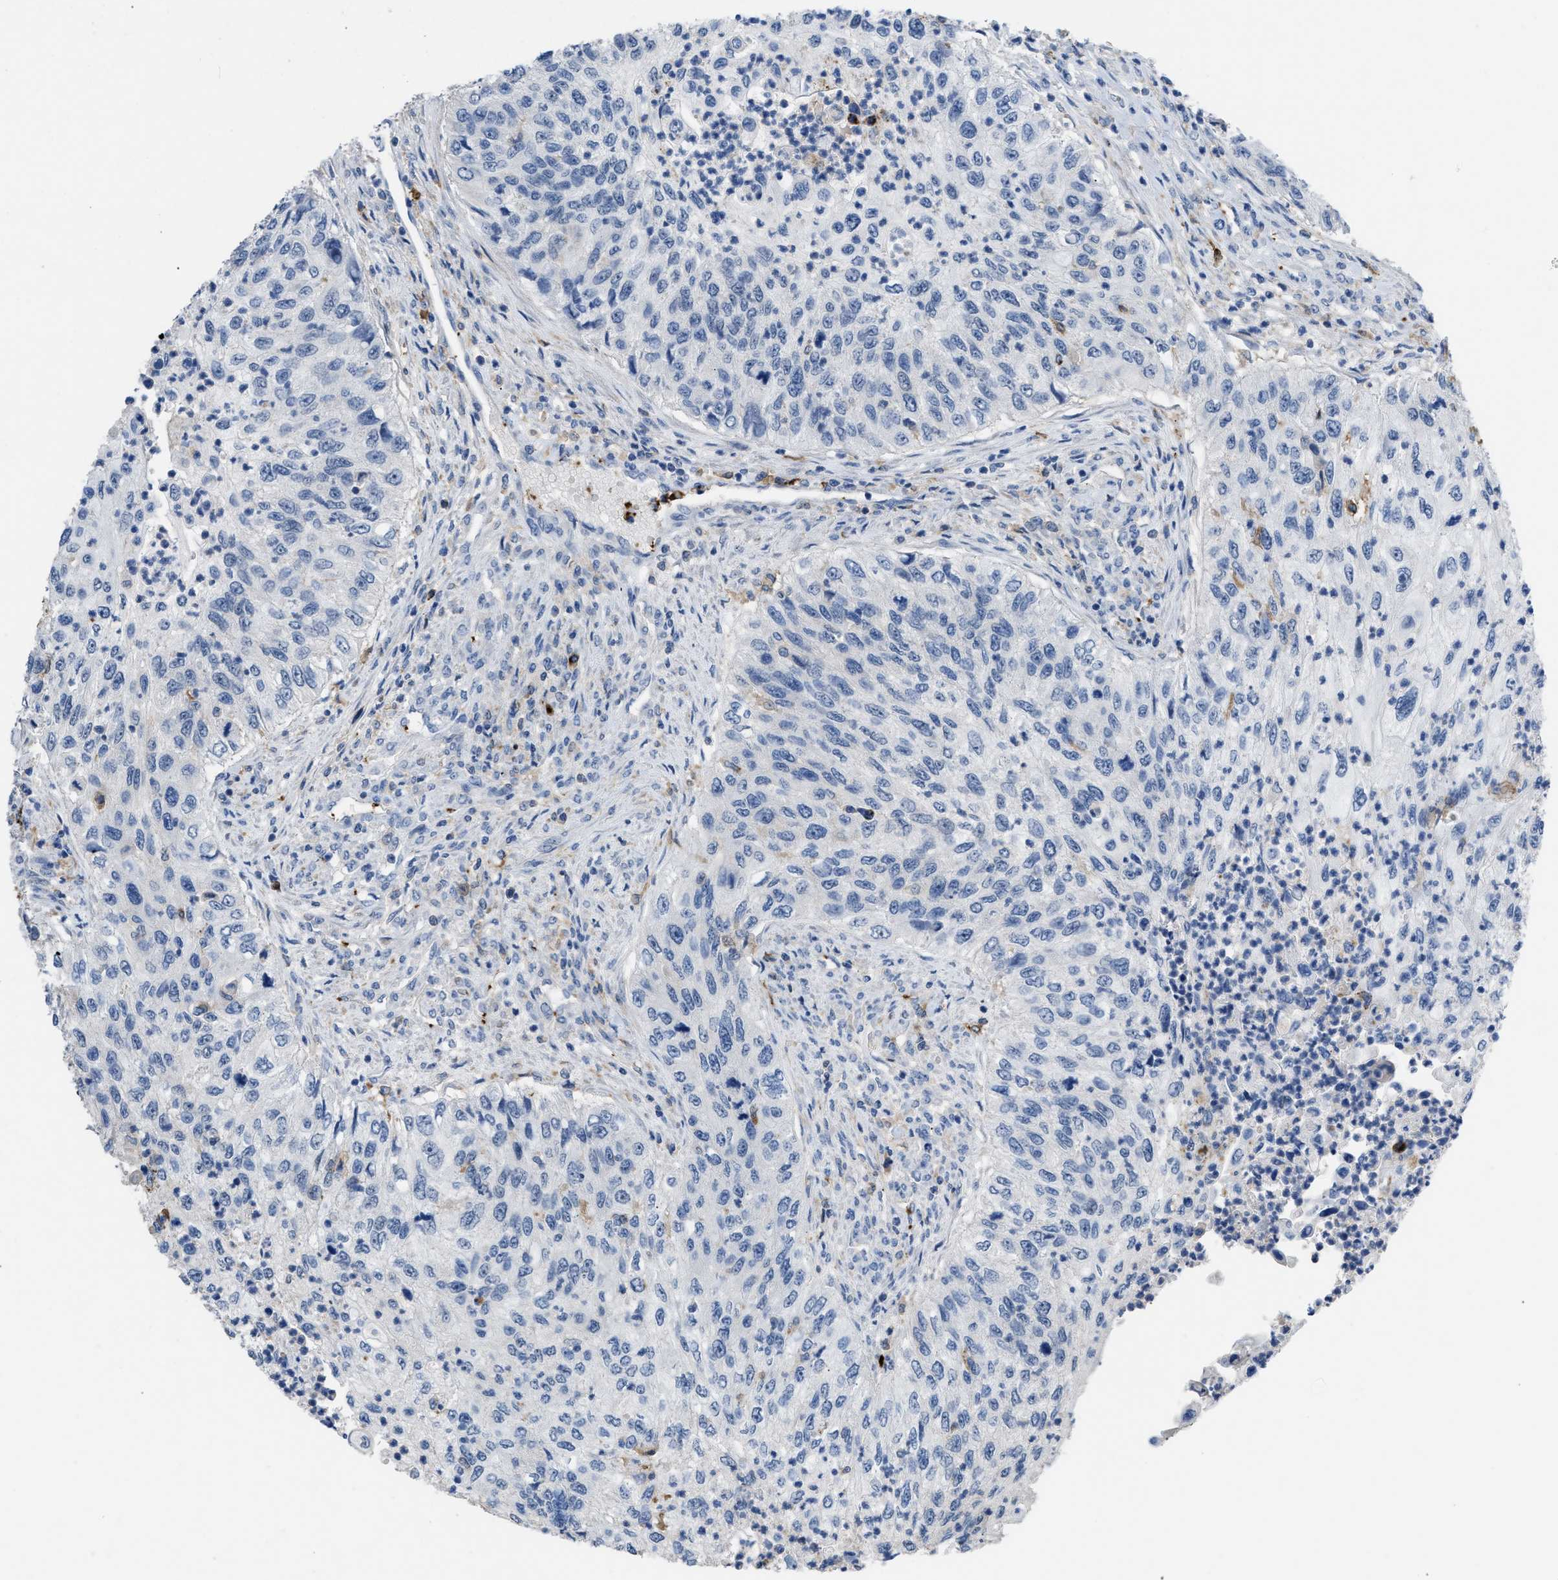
{"staining": {"intensity": "negative", "quantity": "none", "location": "none"}, "tissue": "urothelial cancer", "cell_type": "Tumor cells", "image_type": "cancer", "snomed": [{"axis": "morphology", "description": "Urothelial carcinoma, High grade"}, {"axis": "topography", "description": "Urinary bladder"}], "caption": "A micrograph of high-grade urothelial carcinoma stained for a protein reveals no brown staining in tumor cells.", "gene": "FGF18", "patient": {"sex": "female", "age": 60}}